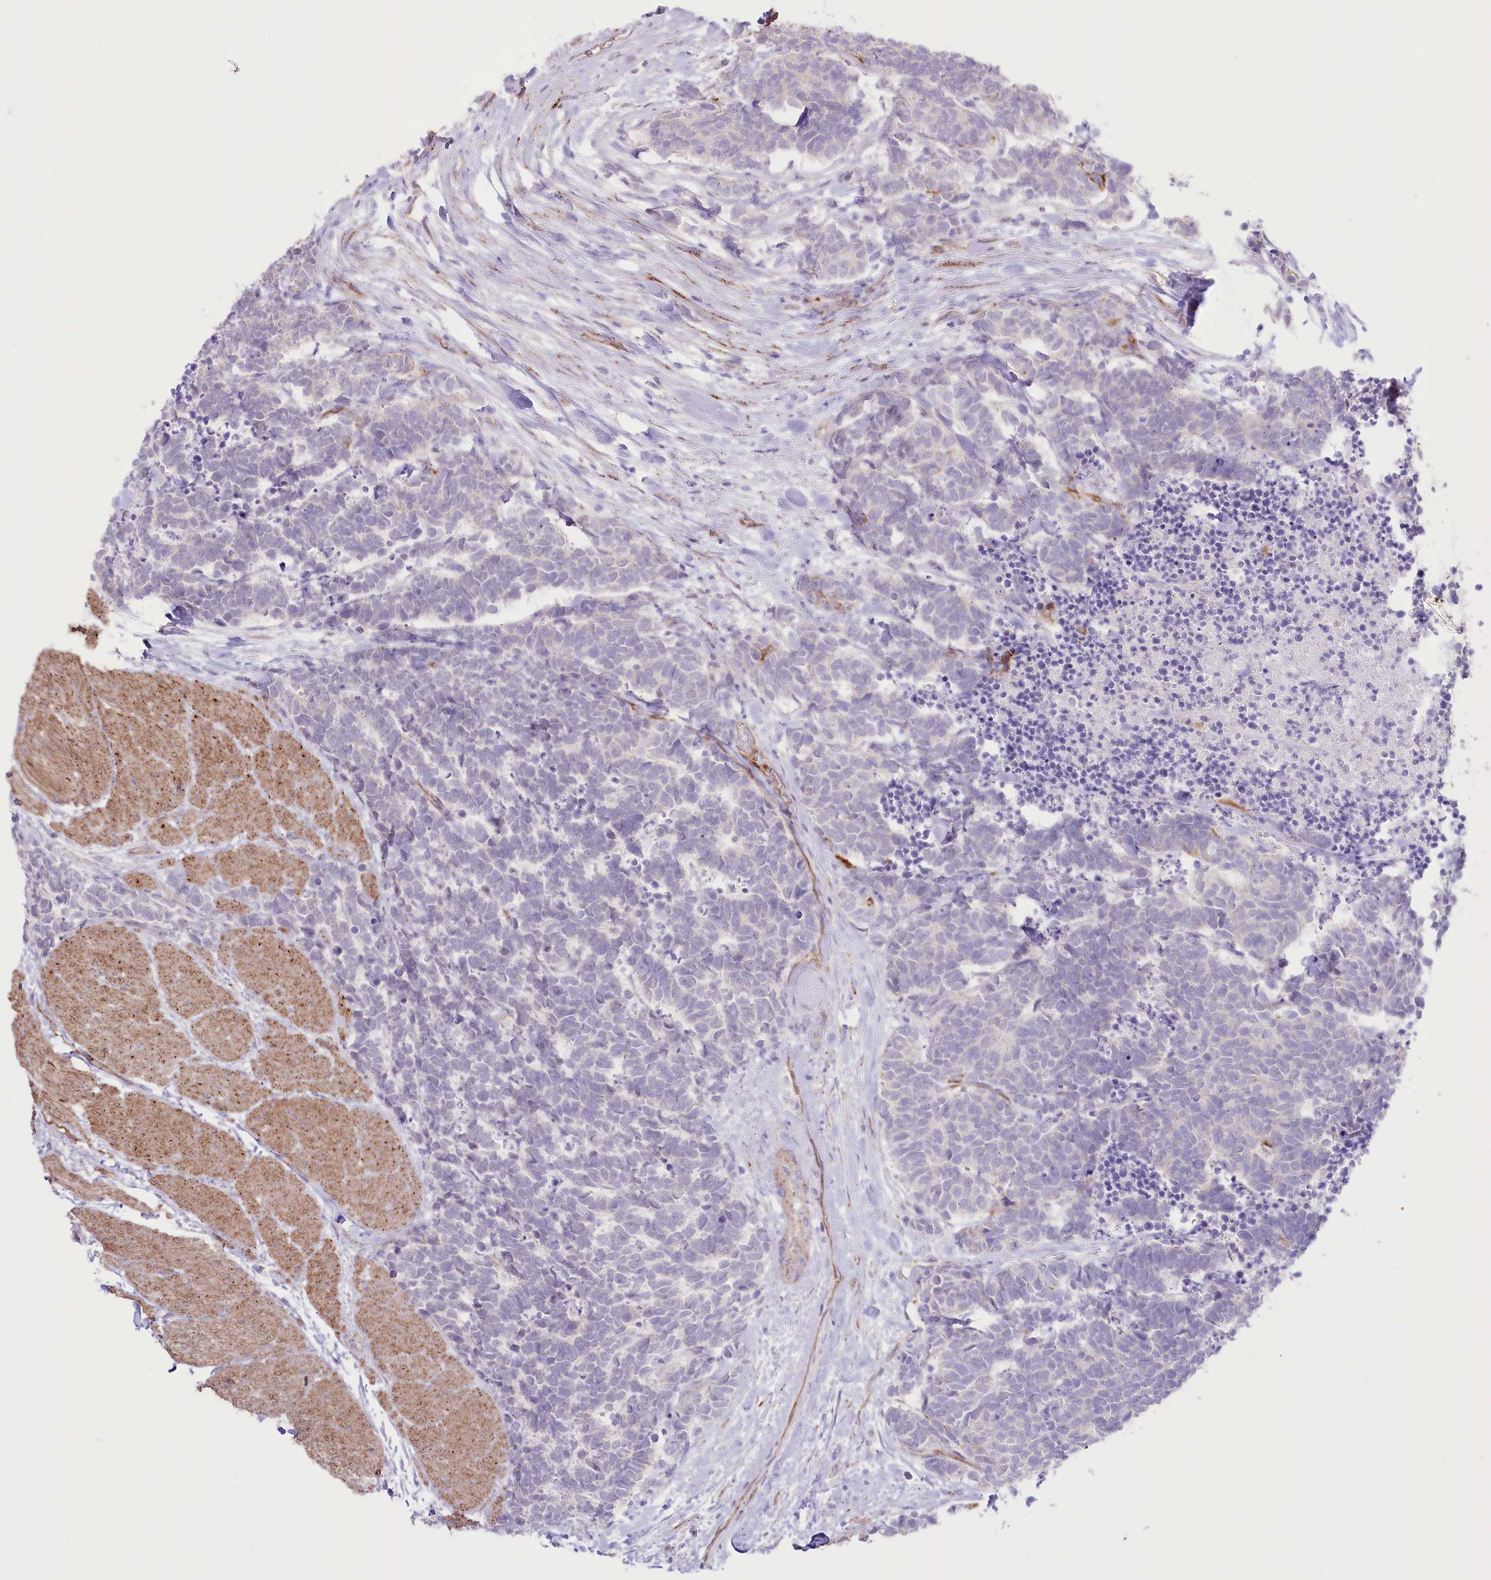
{"staining": {"intensity": "negative", "quantity": "none", "location": "none"}, "tissue": "carcinoid", "cell_type": "Tumor cells", "image_type": "cancer", "snomed": [{"axis": "morphology", "description": "Carcinoma, NOS"}, {"axis": "morphology", "description": "Carcinoid, malignant, NOS"}, {"axis": "topography", "description": "Urinary bladder"}], "caption": "This is an immunohistochemistry (IHC) micrograph of carcinoid. There is no positivity in tumor cells.", "gene": "SLC39A10", "patient": {"sex": "male", "age": 57}}